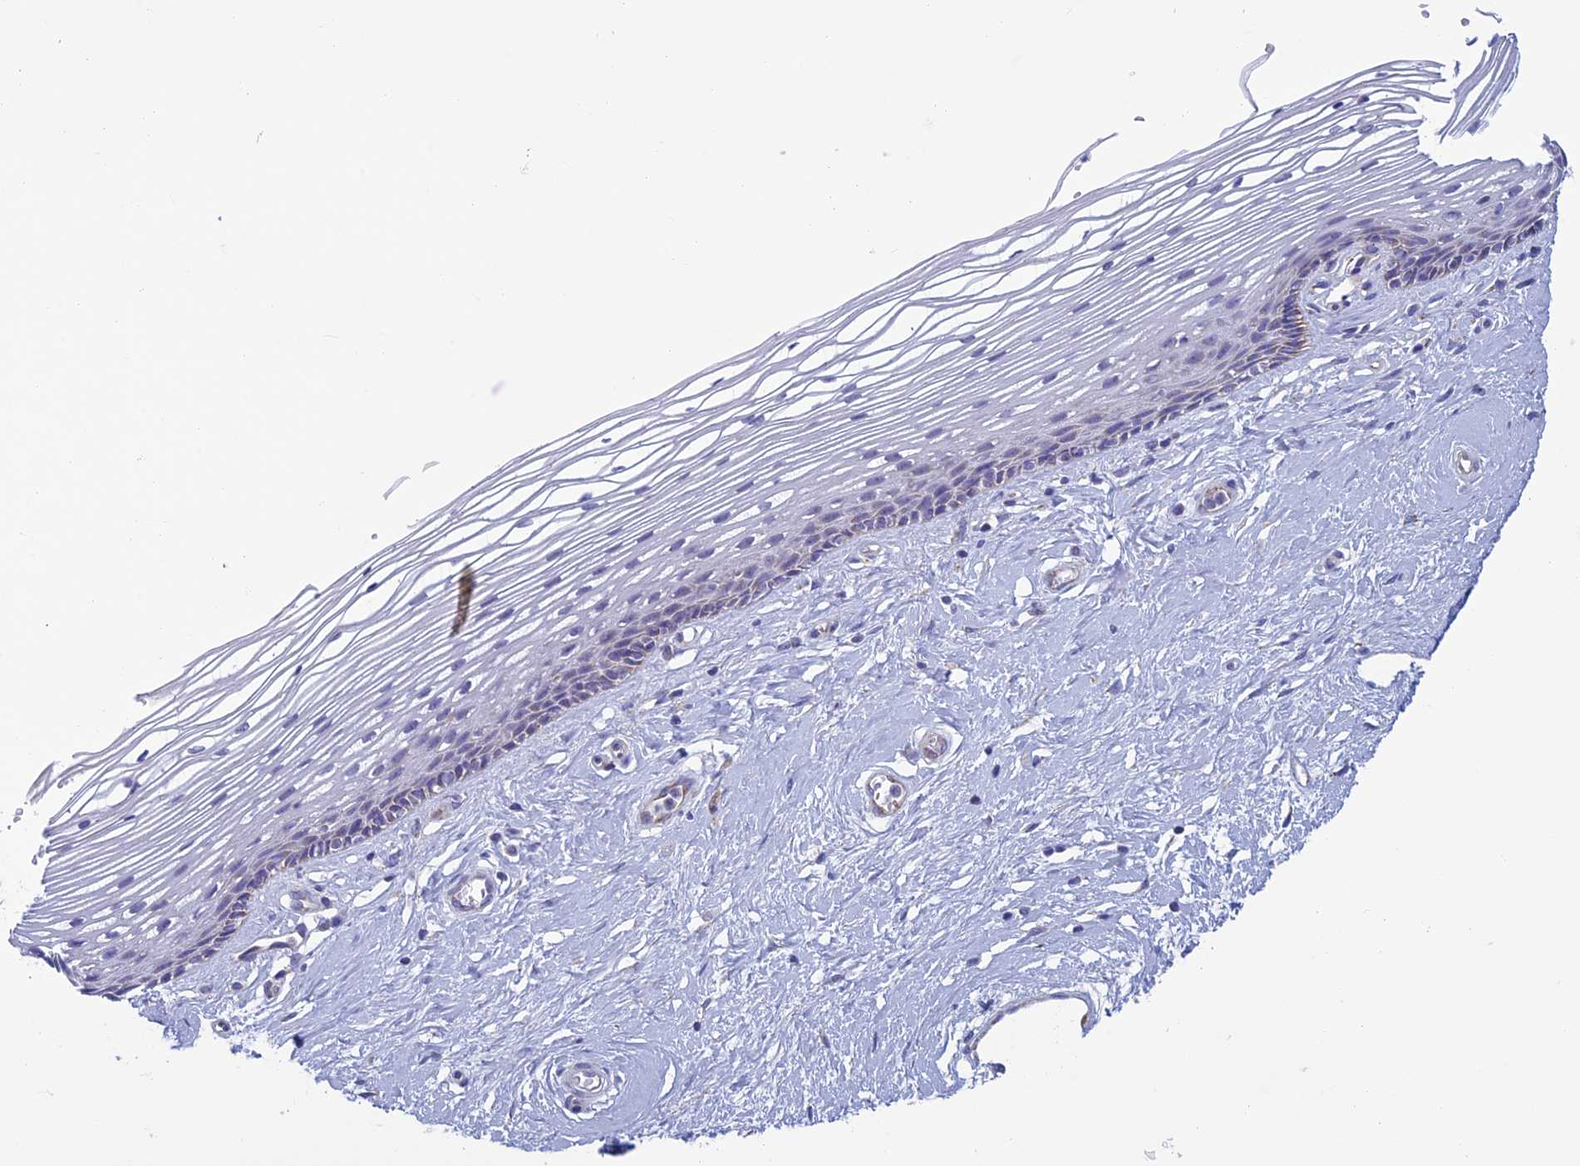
{"staining": {"intensity": "weak", "quantity": "<25%", "location": "cytoplasmic/membranous"}, "tissue": "vagina", "cell_type": "Squamous epithelial cells", "image_type": "normal", "snomed": [{"axis": "morphology", "description": "Normal tissue, NOS"}, {"axis": "topography", "description": "Vagina"}], "caption": "This is an immunohistochemistry (IHC) histopathology image of normal vagina. There is no positivity in squamous epithelial cells.", "gene": "MFSD12", "patient": {"sex": "female", "age": 46}}